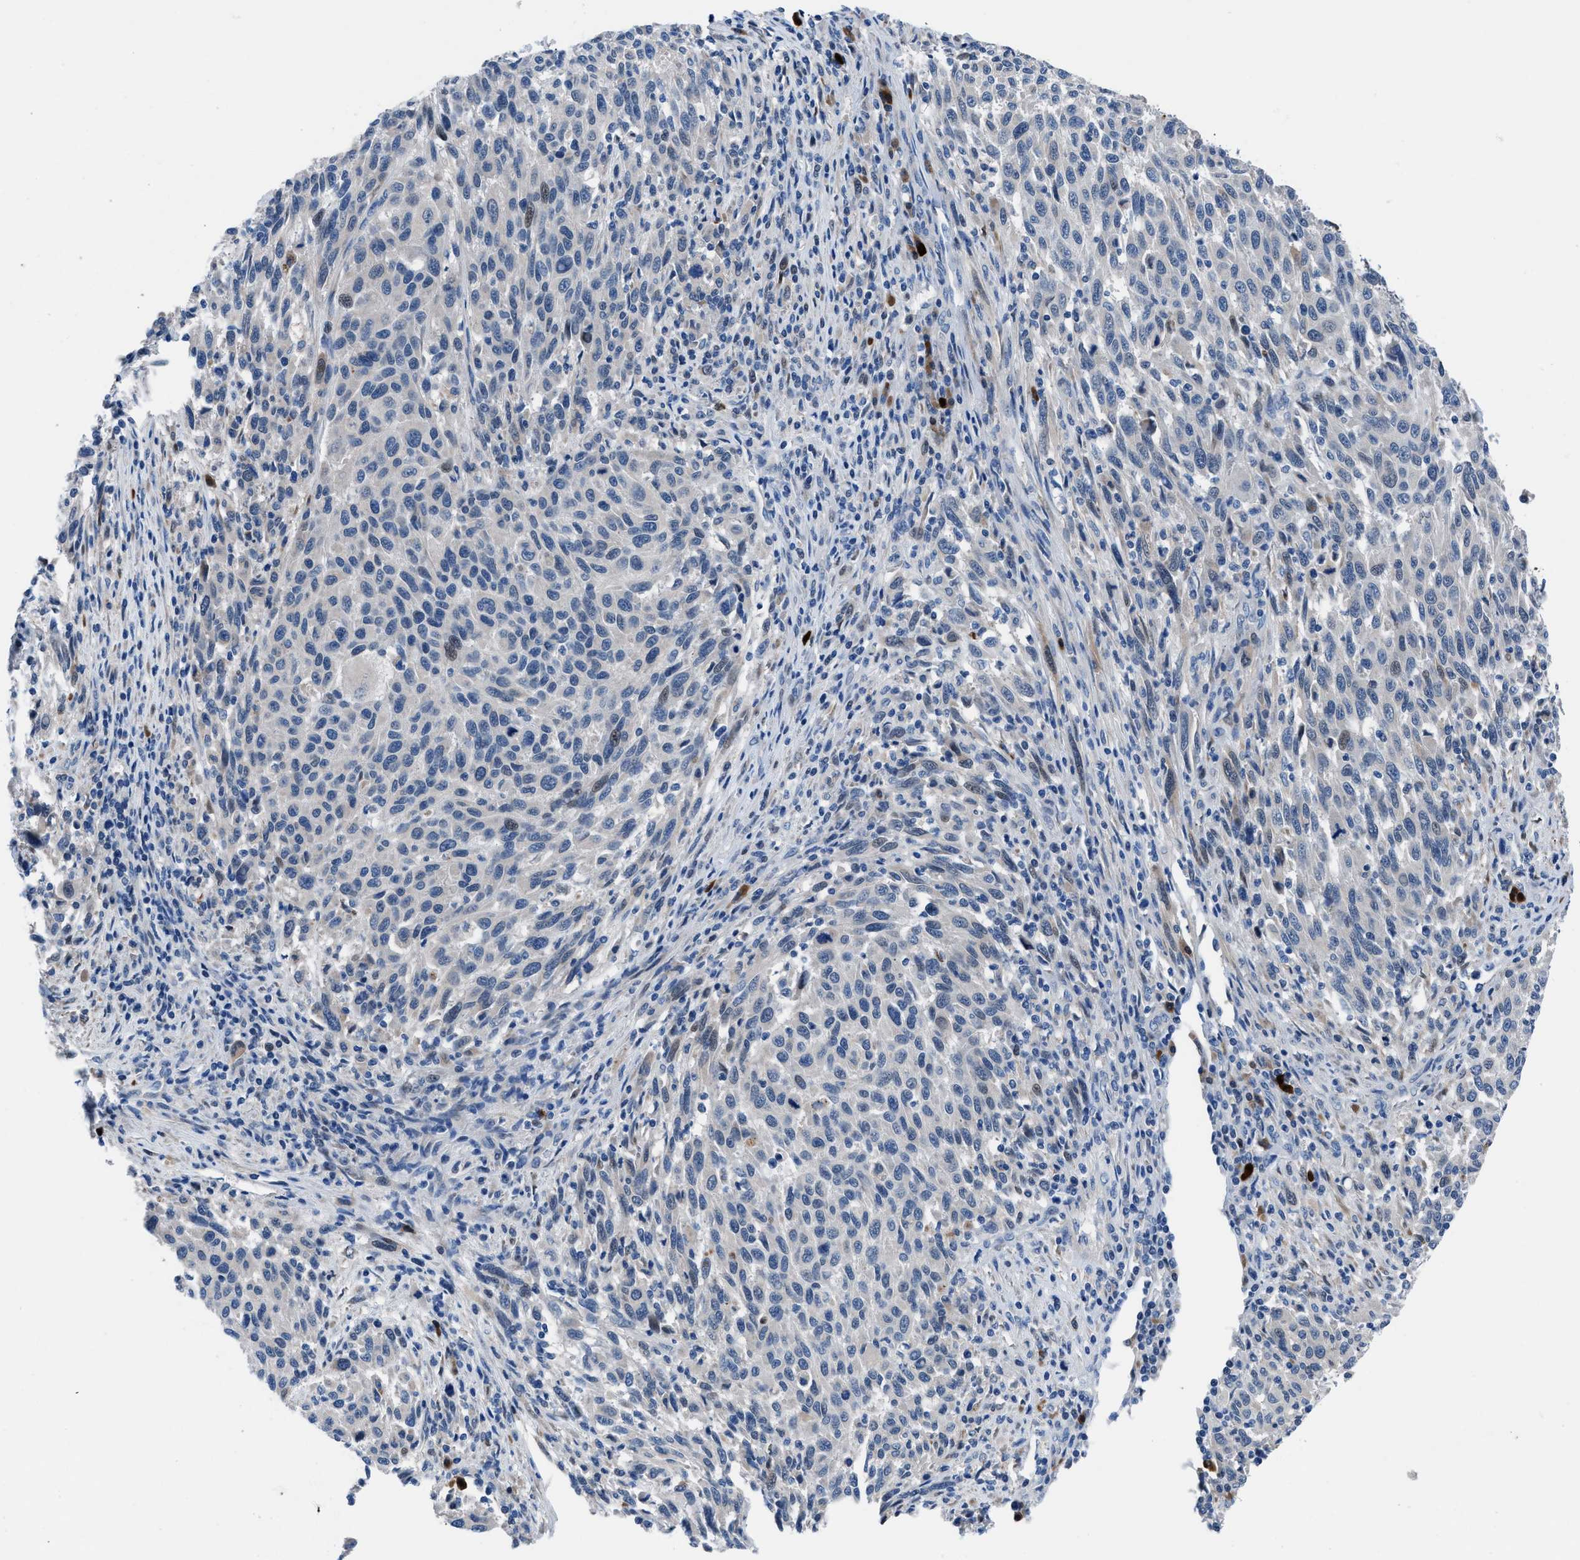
{"staining": {"intensity": "negative", "quantity": "none", "location": "none"}, "tissue": "melanoma", "cell_type": "Tumor cells", "image_type": "cancer", "snomed": [{"axis": "morphology", "description": "Malignant melanoma, Metastatic site"}, {"axis": "topography", "description": "Lymph node"}], "caption": "Immunohistochemistry (IHC) of melanoma shows no expression in tumor cells. The staining is performed using DAB (3,3'-diaminobenzidine) brown chromogen with nuclei counter-stained in using hematoxylin.", "gene": "UAP1", "patient": {"sex": "male", "age": 61}}